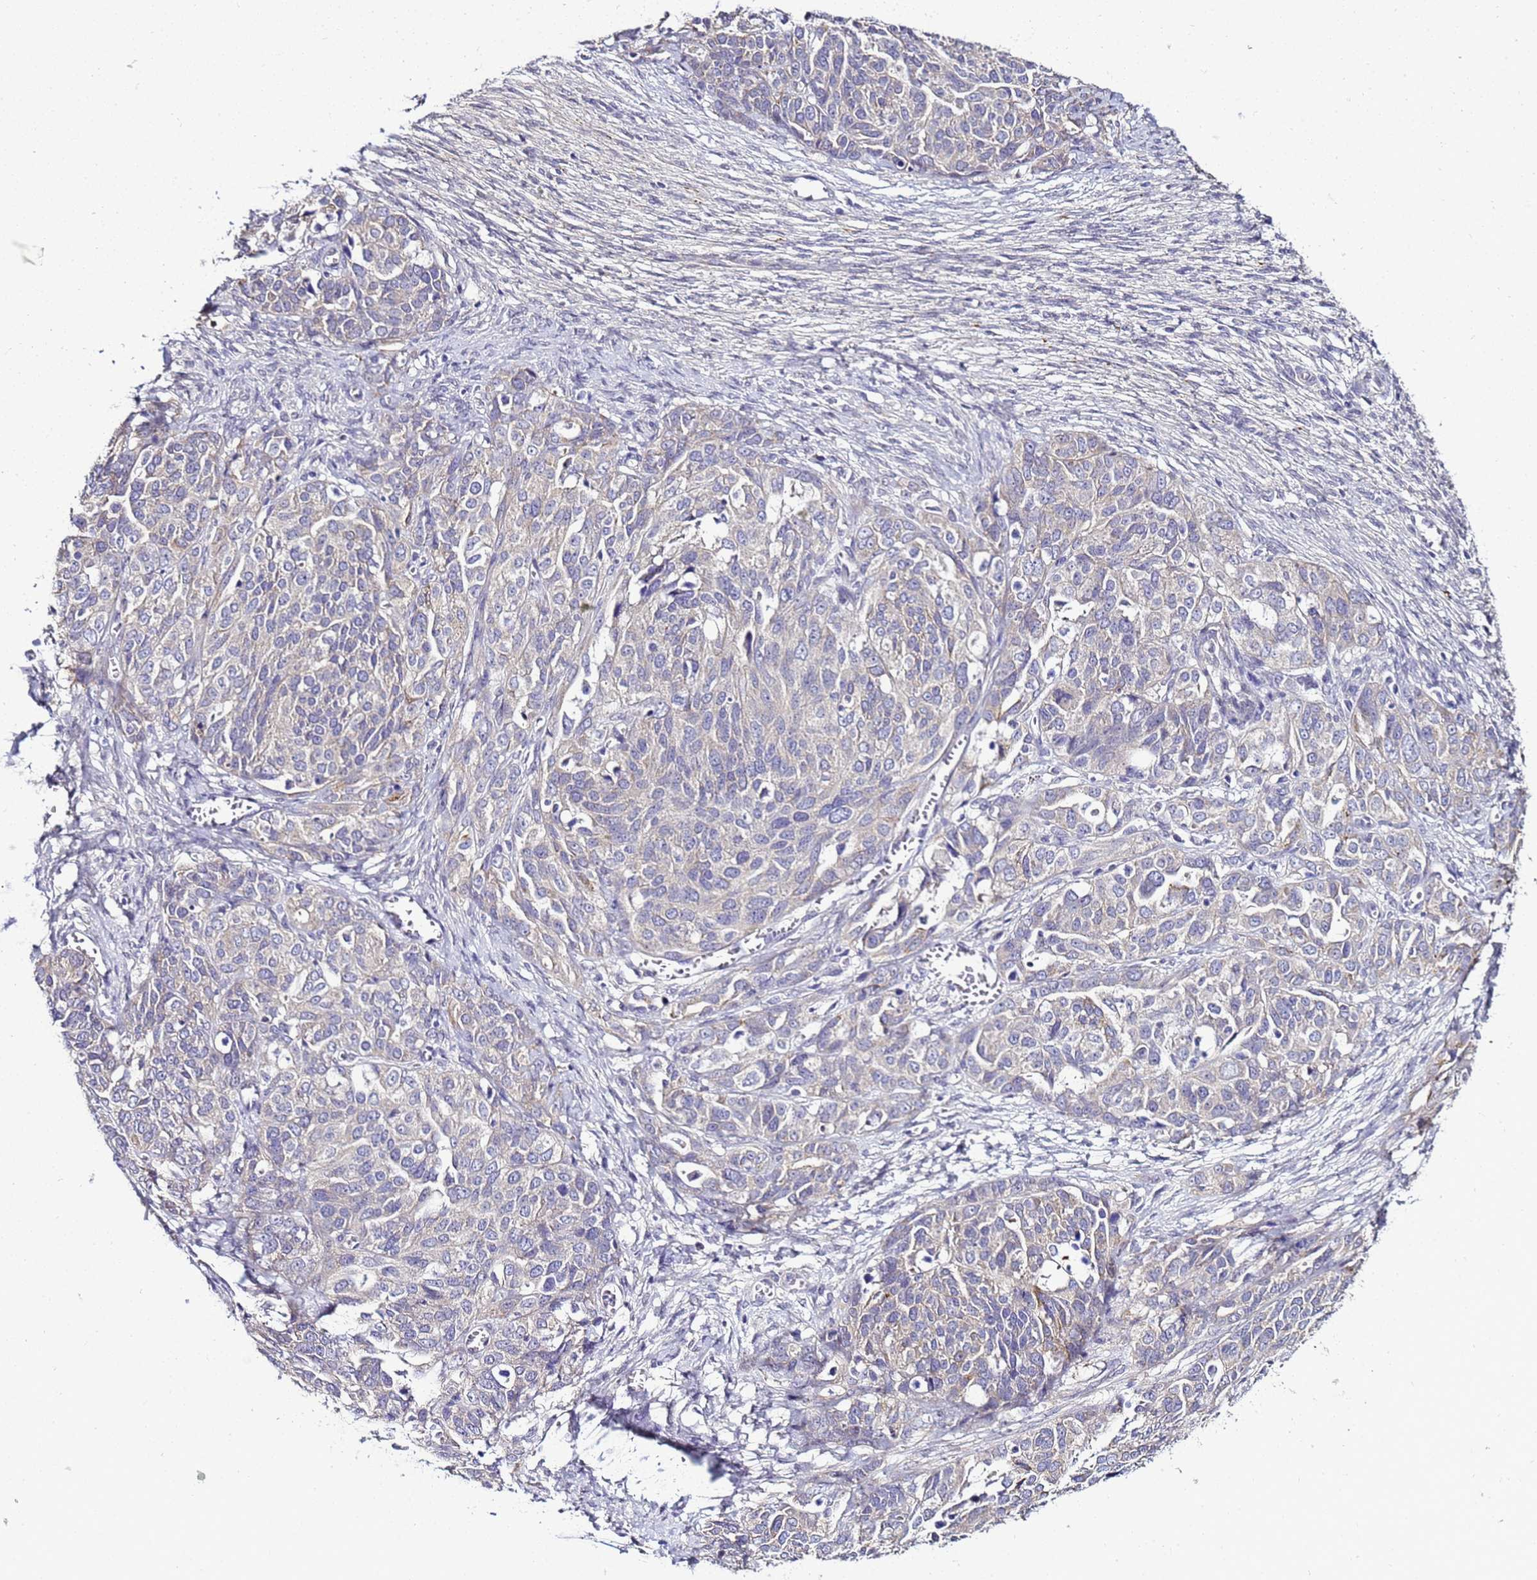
{"staining": {"intensity": "negative", "quantity": "none", "location": "none"}, "tissue": "ovarian cancer", "cell_type": "Tumor cells", "image_type": "cancer", "snomed": [{"axis": "morphology", "description": "Cystadenocarcinoma, serous, NOS"}, {"axis": "topography", "description": "Ovary"}], "caption": "DAB immunohistochemical staining of human serous cystadenocarcinoma (ovarian) exhibits no significant positivity in tumor cells. (Immunohistochemistry (ihc), brightfield microscopy, high magnification).", "gene": "FAM166B", "patient": {"sex": "female", "age": 44}}